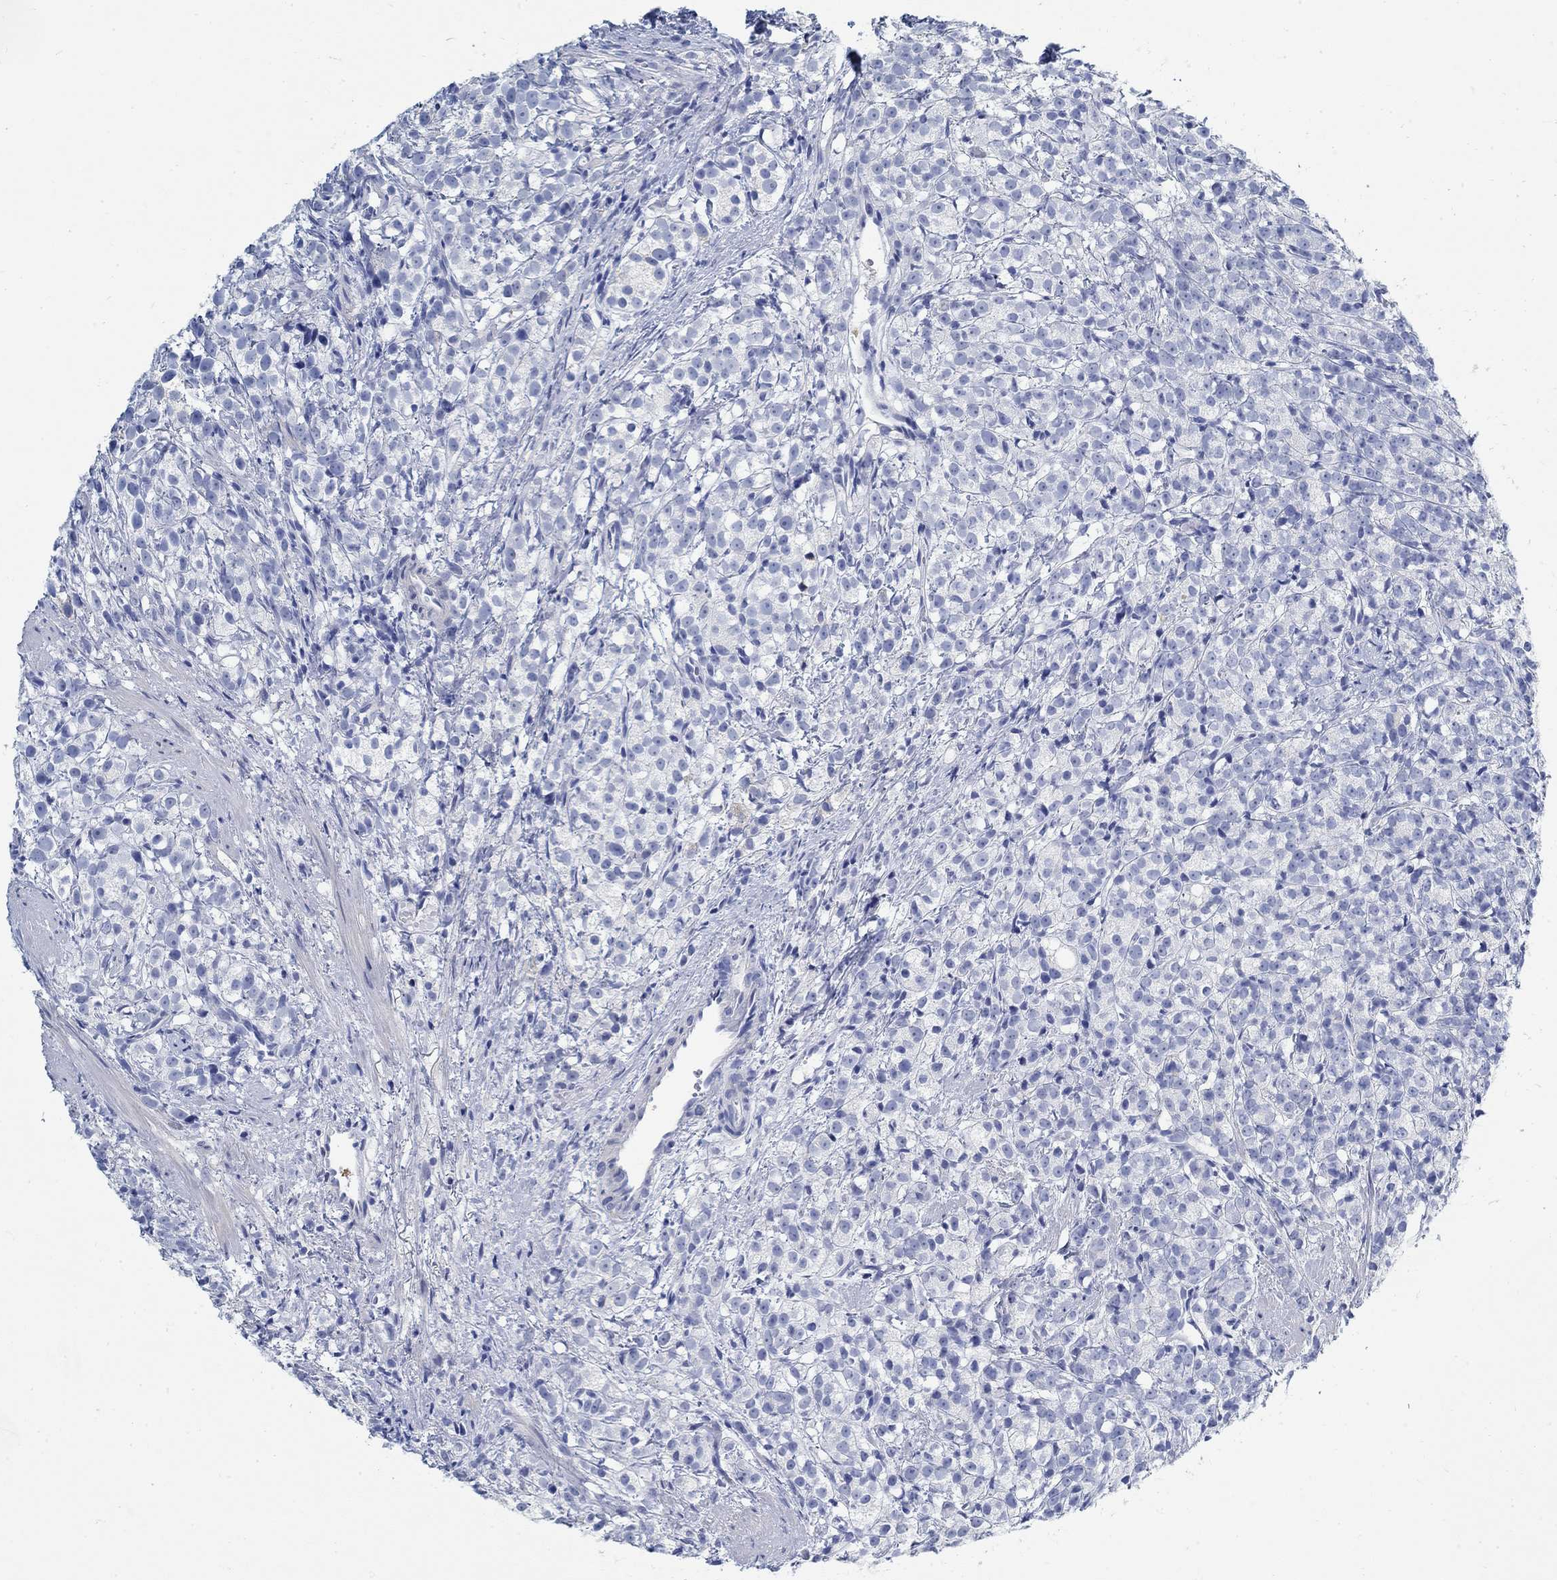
{"staining": {"intensity": "negative", "quantity": "none", "location": "none"}, "tissue": "prostate cancer", "cell_type": "Tumor cells", "image_type": "cancer", "snomed": [{"axis": "morphology", "description": "Adenocarcinoma, High grade"}, {"axis": "topography", "description": "Prostate"}], "caption": "DAB (3,3'-diaminobenzidine) immunohistochemical staining of human adenocarcinoma (high-grade) (prostate) reveals no significant positivity in tumor cells.", "gene": "RBM20", "patient": {"sex": "male", "age": 53}}